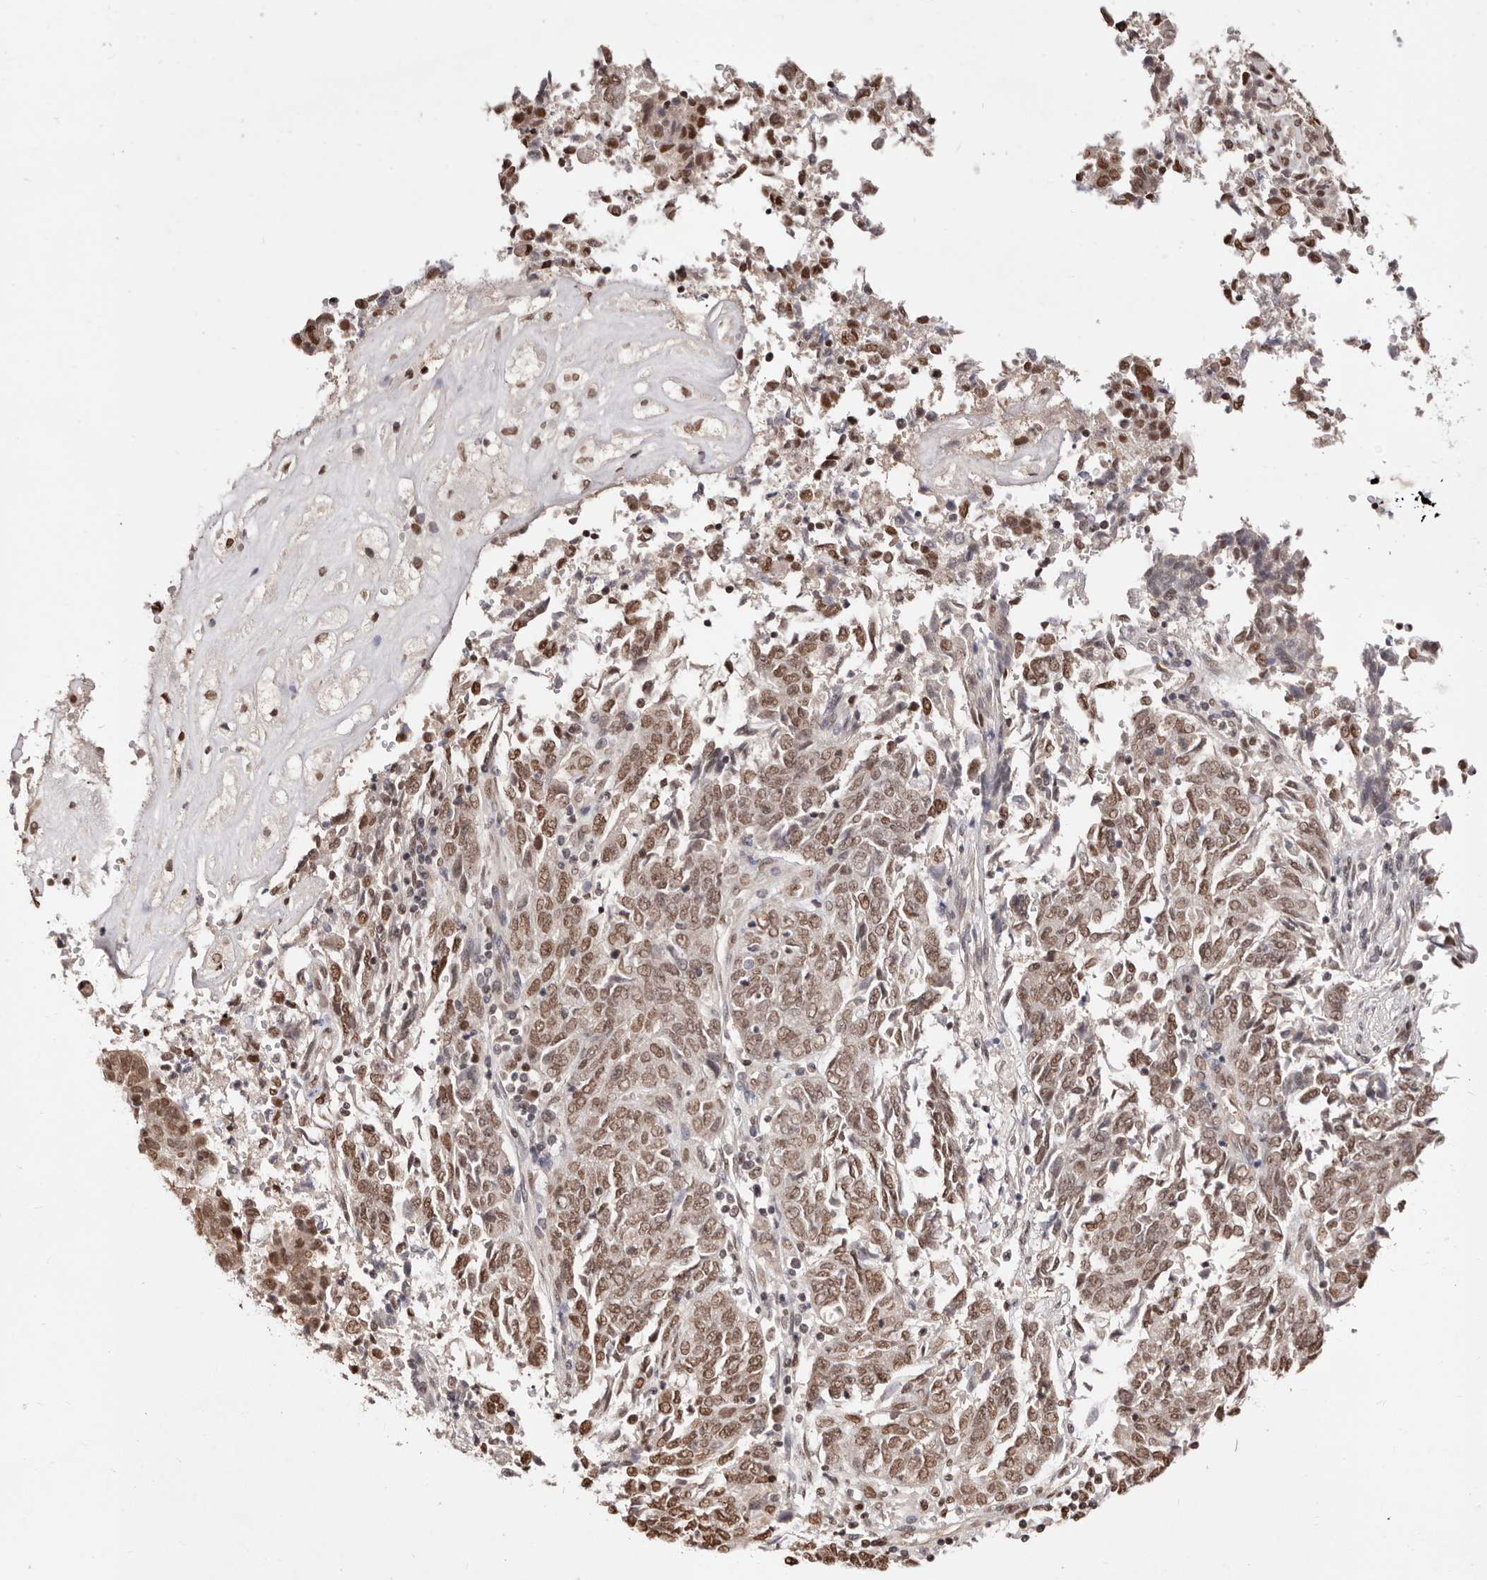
{"staining": {"intensity": "moderate", "quantity": ">75%", "location": "nuclear"}, "tissue": "endometrial cancer", "cell_type": "Tumor cells", "image_type": "cancer", "snomed": [{"axis": "morphology", "description": "Adenocarcinoma, NOS"}, {"axis": "topography", "description": "Endometrium"}], "caption": "The photomicrograph reveals immunohistochemical staining of adenocarcinoma (endometrial). There is moderate nuclear positivity is appreciated in about >75% of tumor cells.", "gene": "BICRAL", "patient": {"sex": "female", "age": 80}}